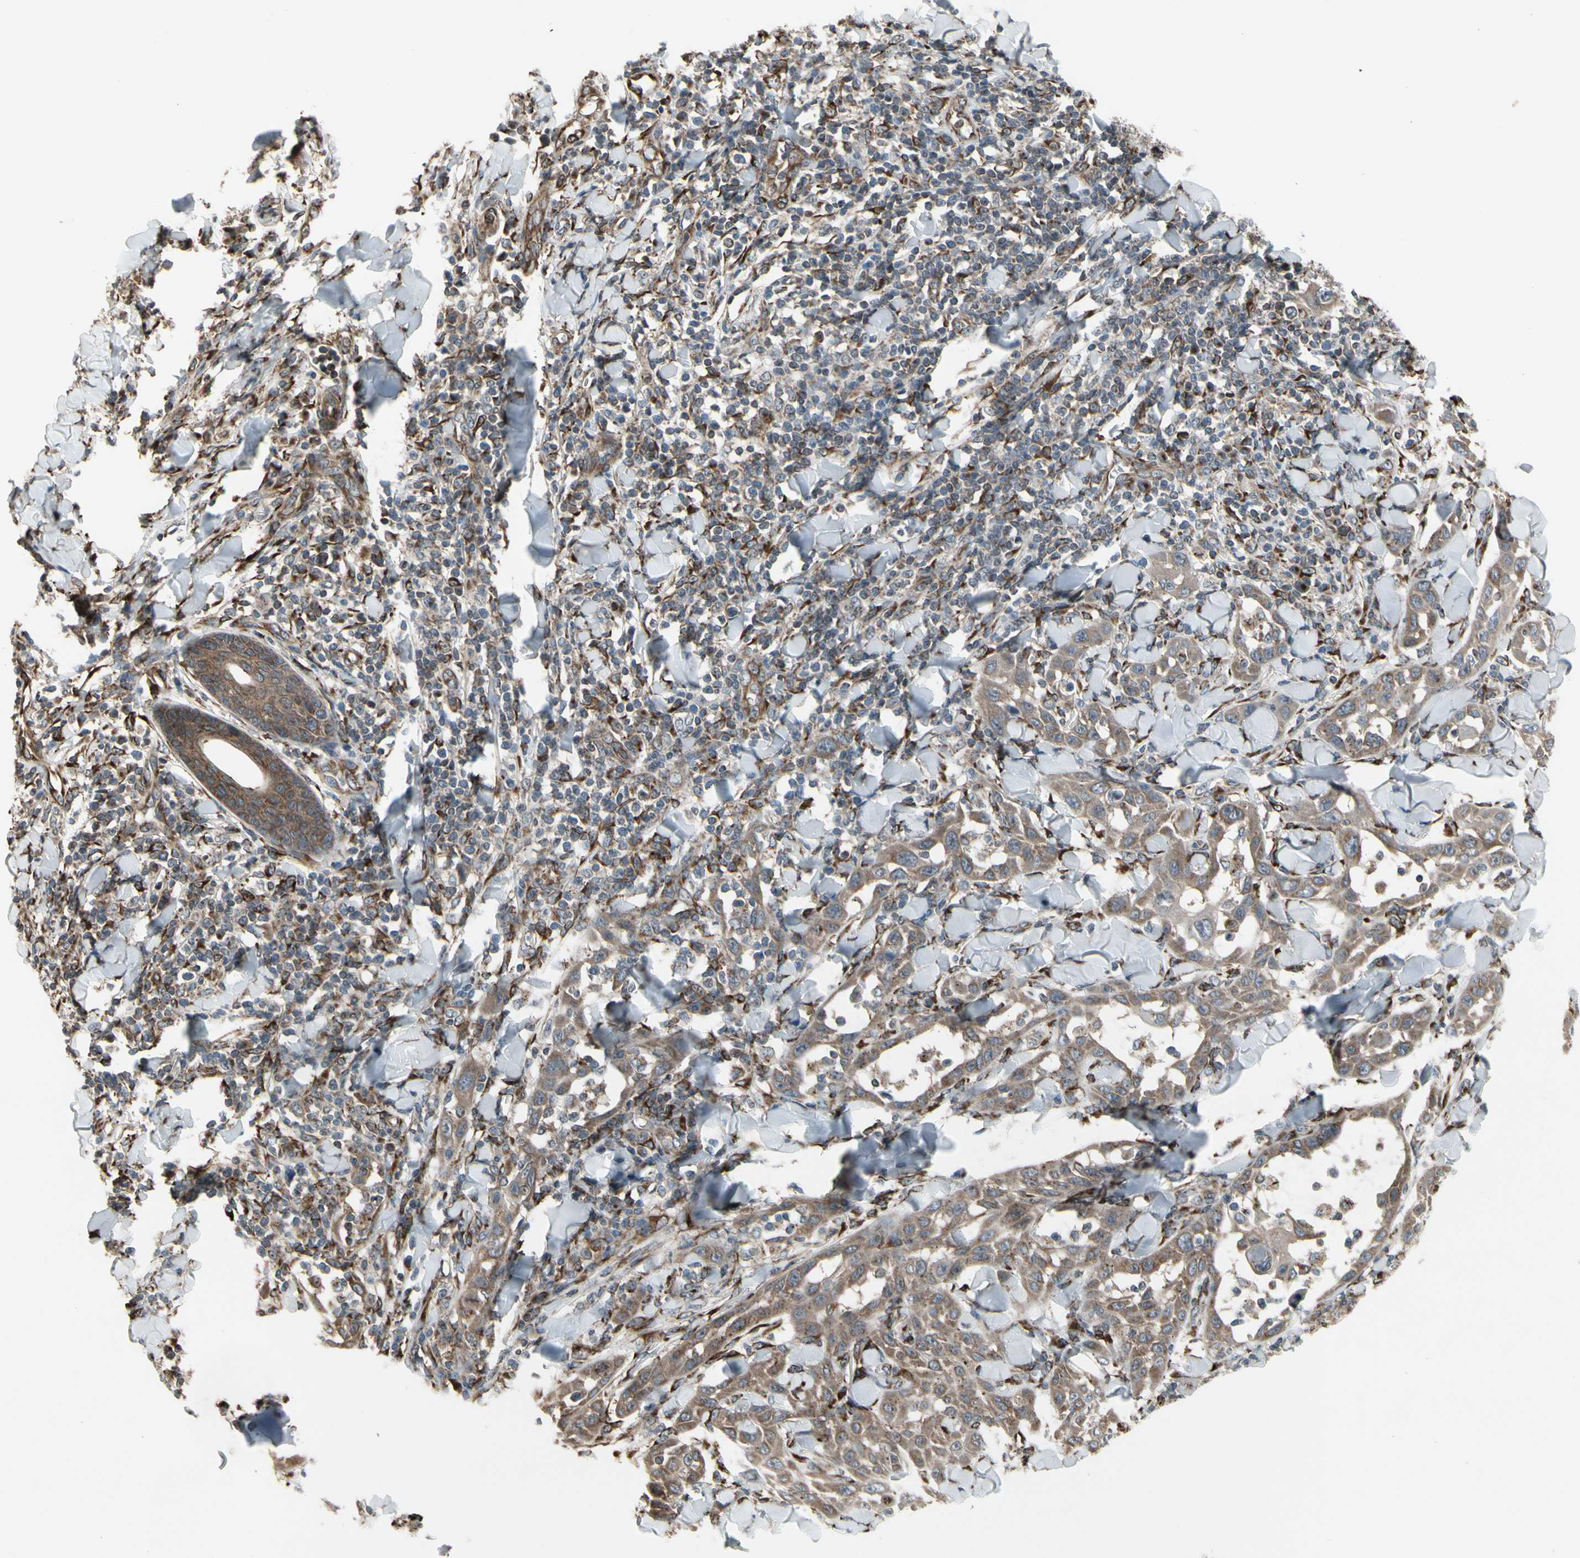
{"staining": {"intensity": "moderate", "quantity": ">75%", "location": "cytoplasmic/membranous"}, "tissue": "skin cancer", "cell_type": "Tumor cells", "image_type": "cancer", "snomed": [{"axis": "morphology", "description": "Squamous cell carcinoma, NOS"}, {"axis": "topography", "description": "Skin"}], "caption": "This photomicrograph exhibits skin squamous cell carcinoma stained with IHC to label a protein in brown. The cytoplasmic/membranous of tumor cells show moderate positivity for the protein. Nuclei are counter-stained blue.", "gene": "SLC39A9", "patient": {"sex": "male", "age": 24}}